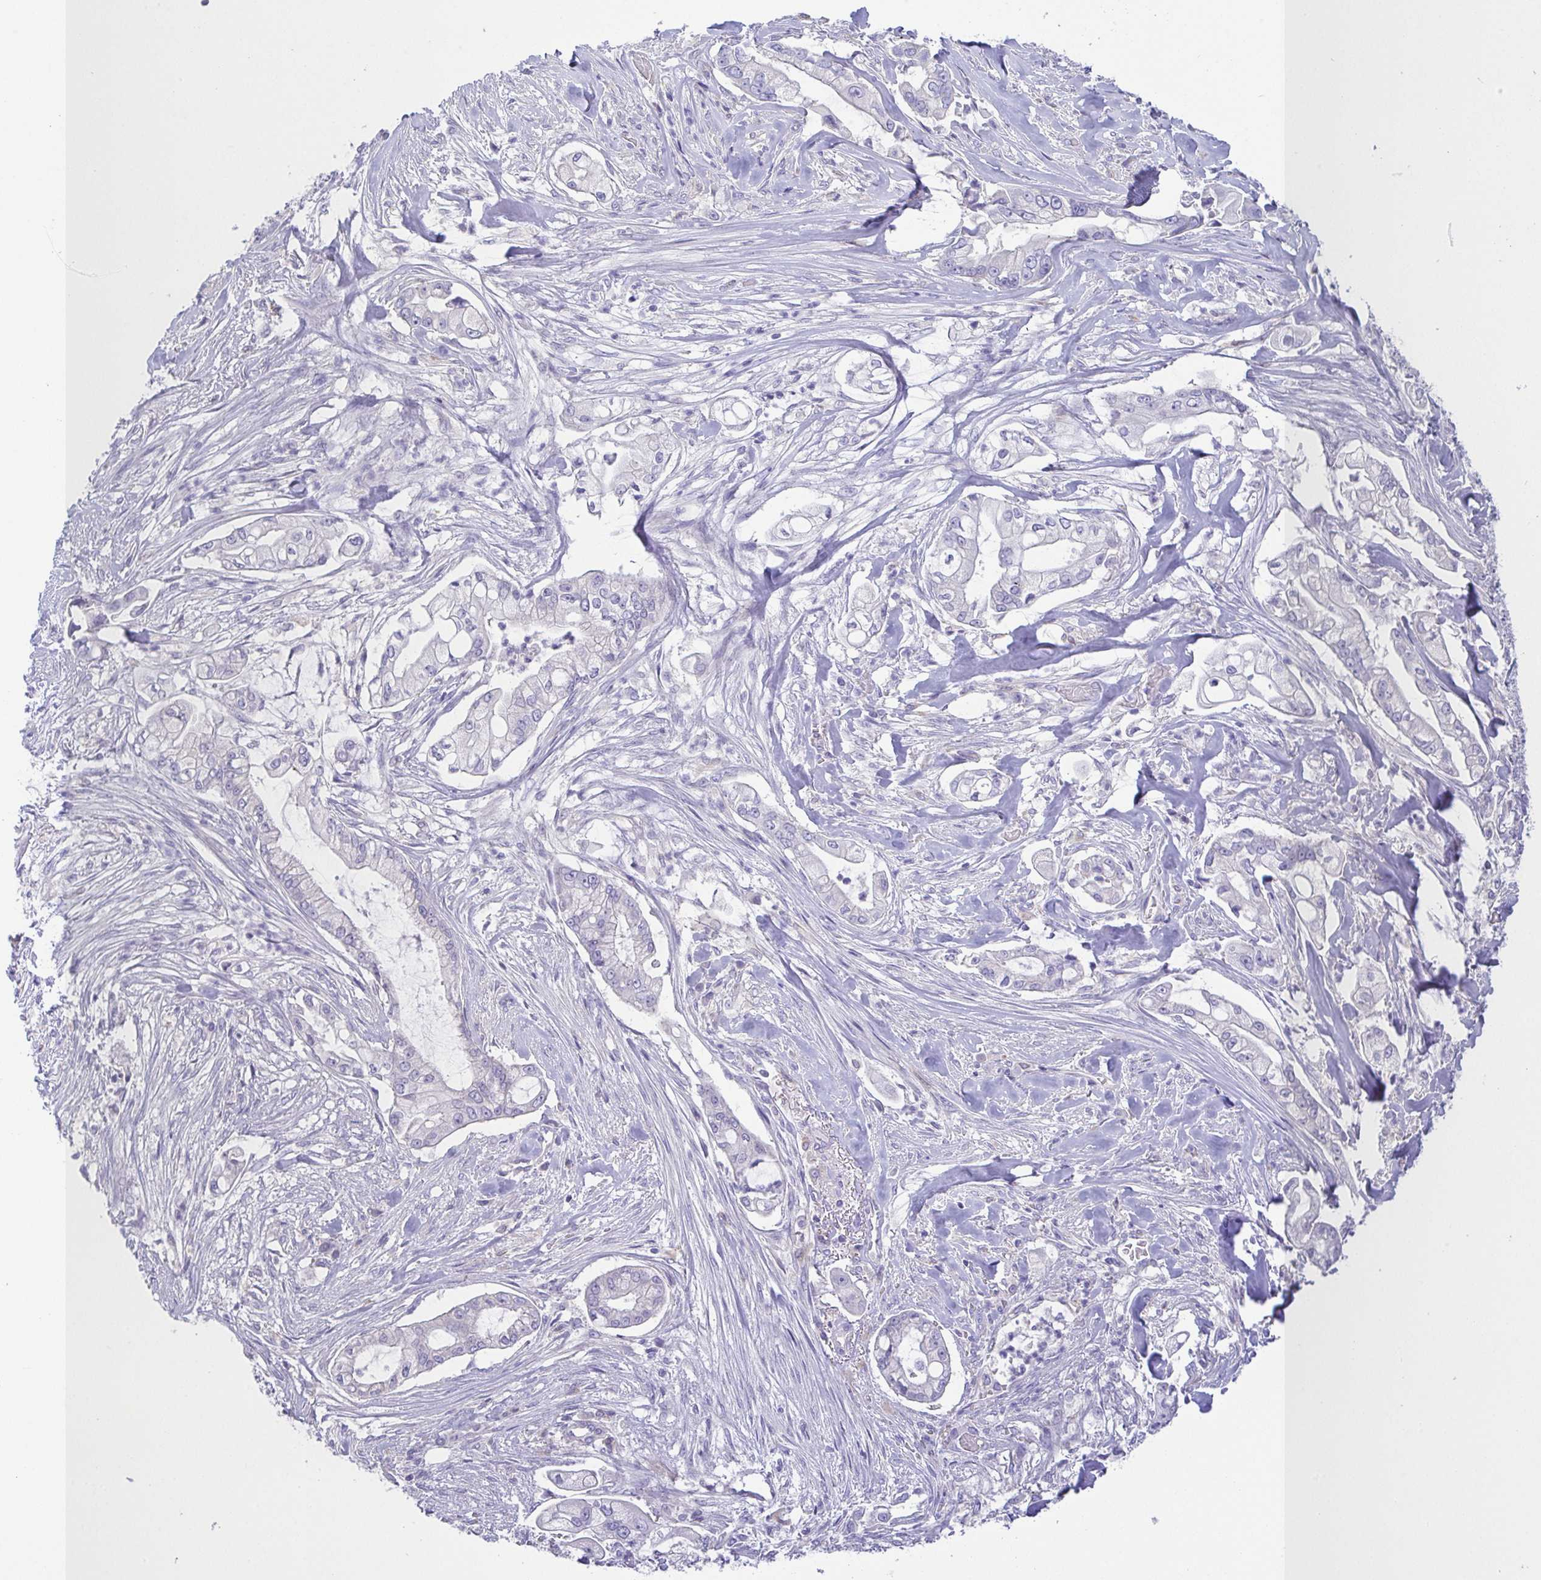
{"staining": {"intensity": "negative", "quantity": "none", "location": "none"}, "tissue": "pancreatic cancer", "cell_type": "Tumor cells", "image_type": "cancer", "snomed": [{"axis": "morphology", "description": "Adenocarcinoma, NOS"}, {"axis": "topography", "description": "Pancreas"}], "caption": "The immunohistochemistry micrograph has no significant positivity in tumor cells of pancreatic adenocarcinoma tissue.", "gene": "PKDREJ", "patient": {"sex": "female", "age": 69}}